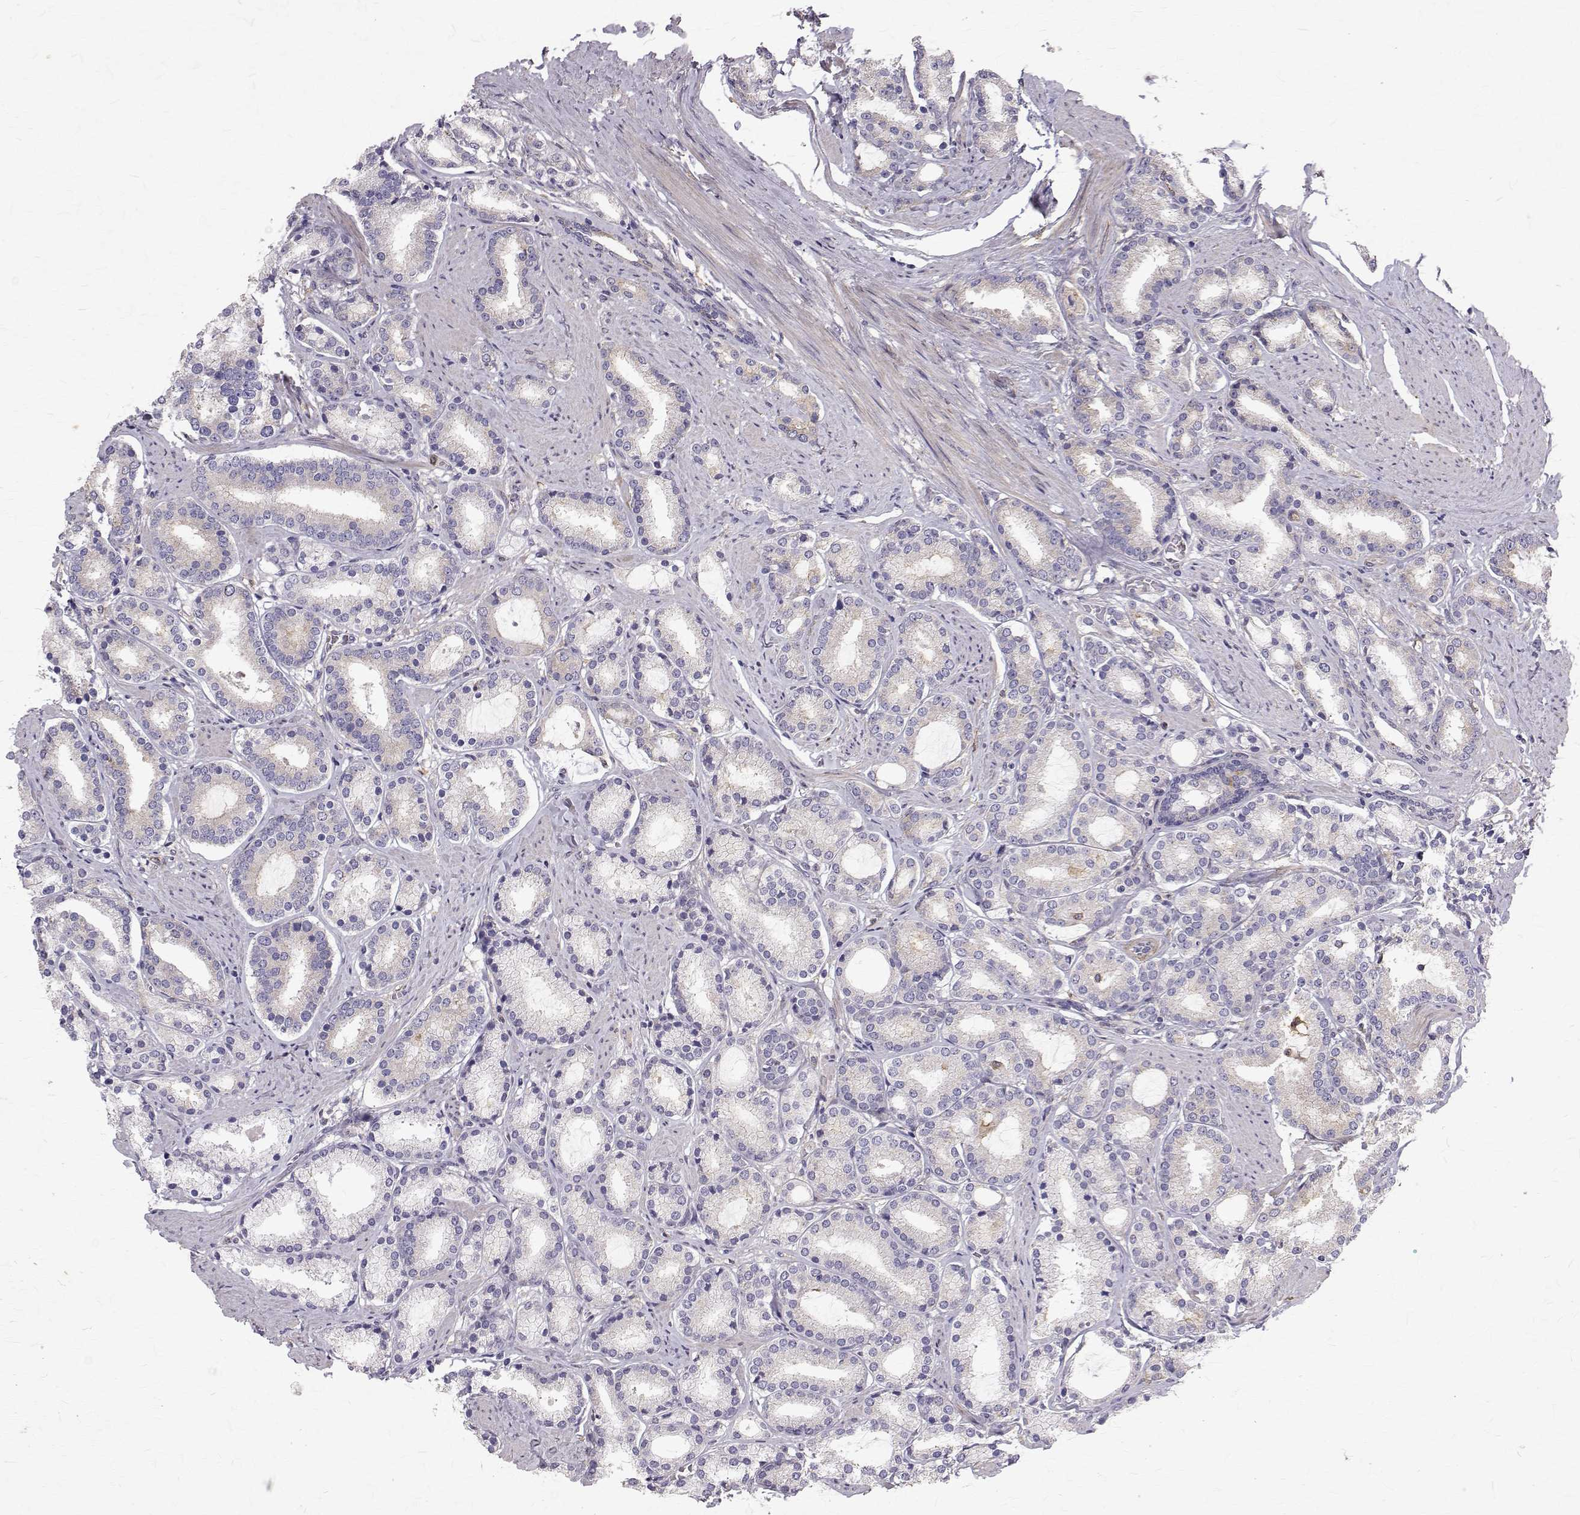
{"staining": {"intensity": "negative", "quantity": "none", "location": "none"}, "tissue": "prostate cancer", "cell_type": "Tumor cells", "image_type": "cancer", "snomed": [{"axis": "morphology", "description": "Adenocarcinoma, High grade"}, {"axis": "topography", "description": "Prostate"}], "caption": "High power microscopy micrograph of an immunohistochemistry (IHC) histopathology image of prostate cancer, revealing no significant positivity in tumor cells.", "gene": "CCDC89", "patient": {"sex": "male", "age": 63}}